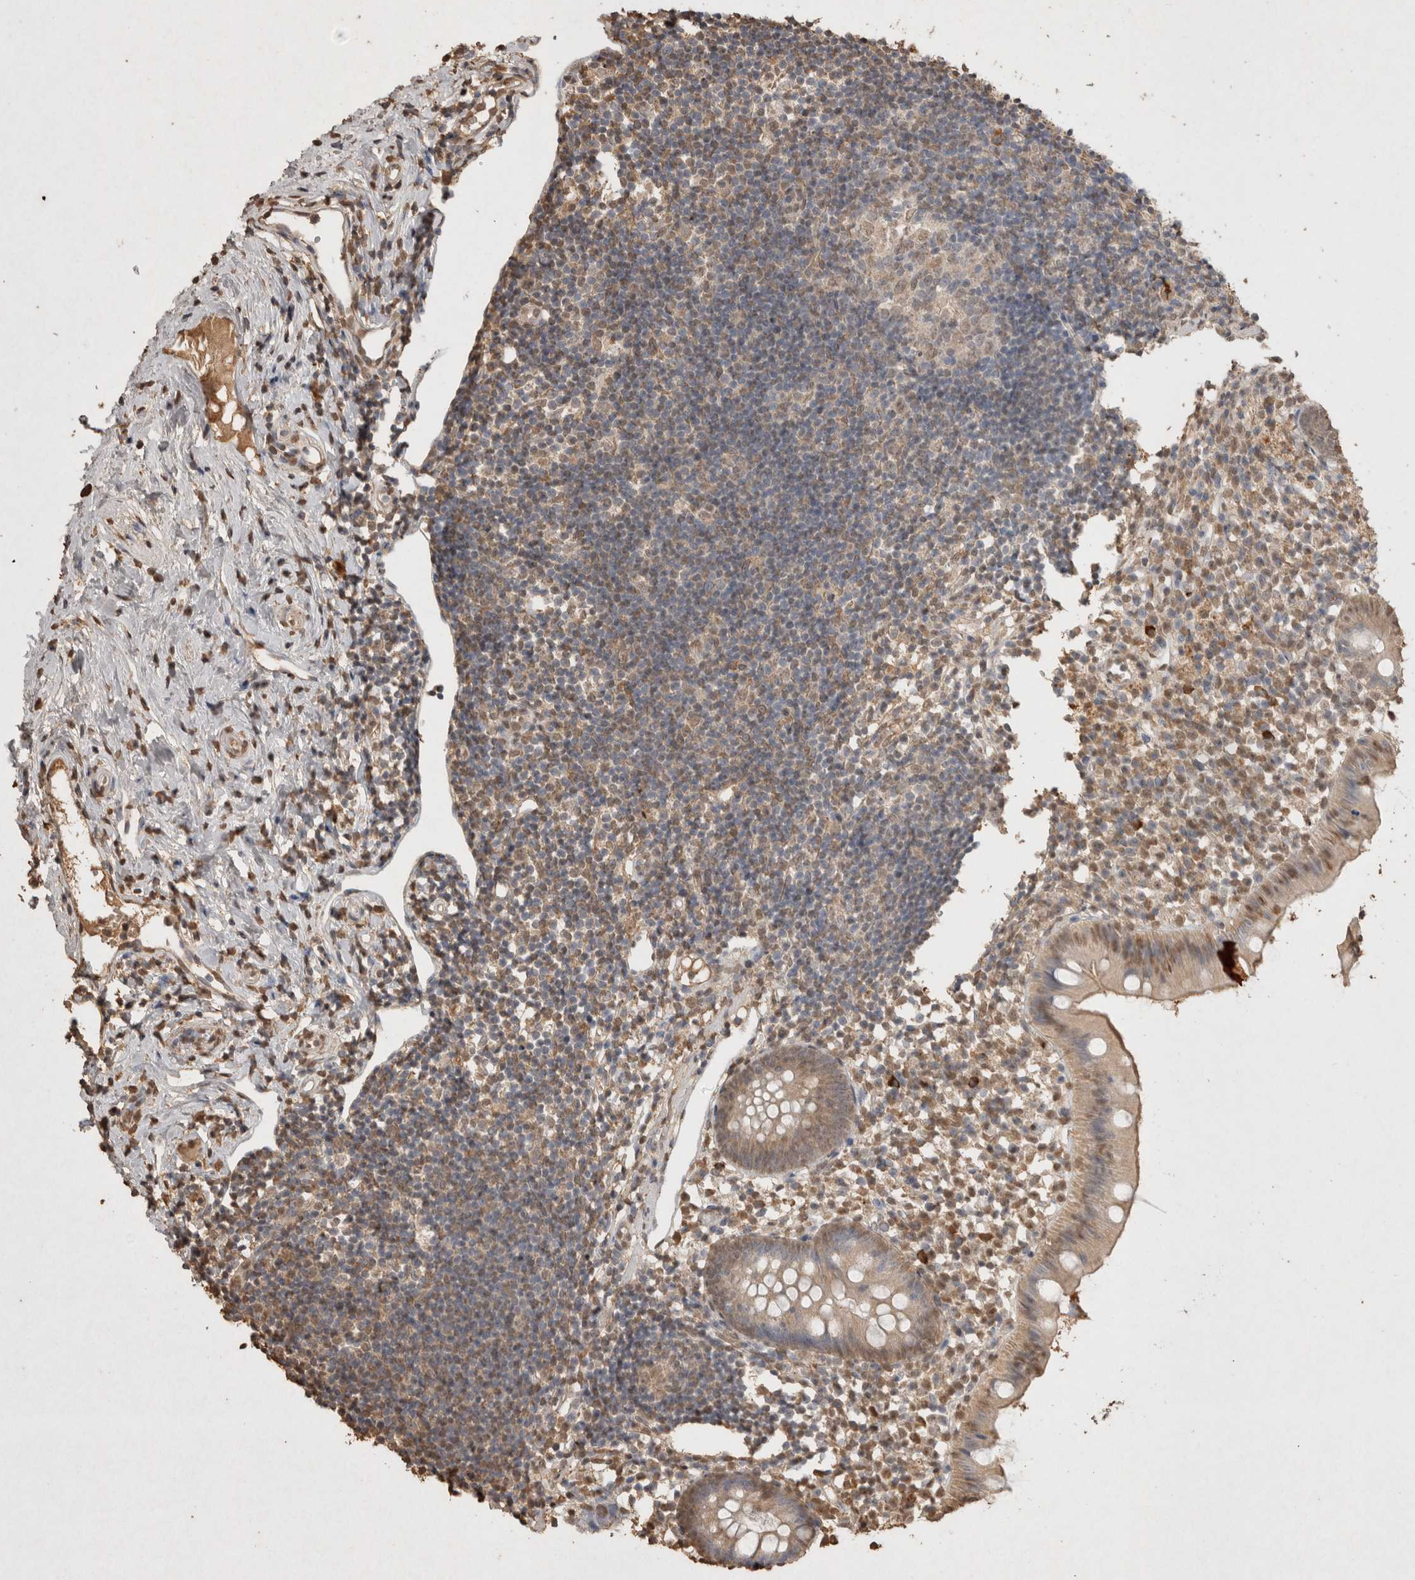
{"staining": {"intensity": "weak", "quantity": ">75%", "location": "cytoplasmic/membranous,nuclear"}, "tissue": "appendix", "cell_type": "Glandular cells", "image_type": "normal", "snomed": [{"axis": "morphology", "description": "Normal tissue, NOS"}, {"axis": "topography", "description": "Appendix"}], "caption": "Appendix stained for a protein (brown) reveals weak cytoplasmic/membranous,nuclear positive positivity in approximately >75% of glandular cells.", "gene": "MLX", "patient": {"sex": "female", "age": 20}}